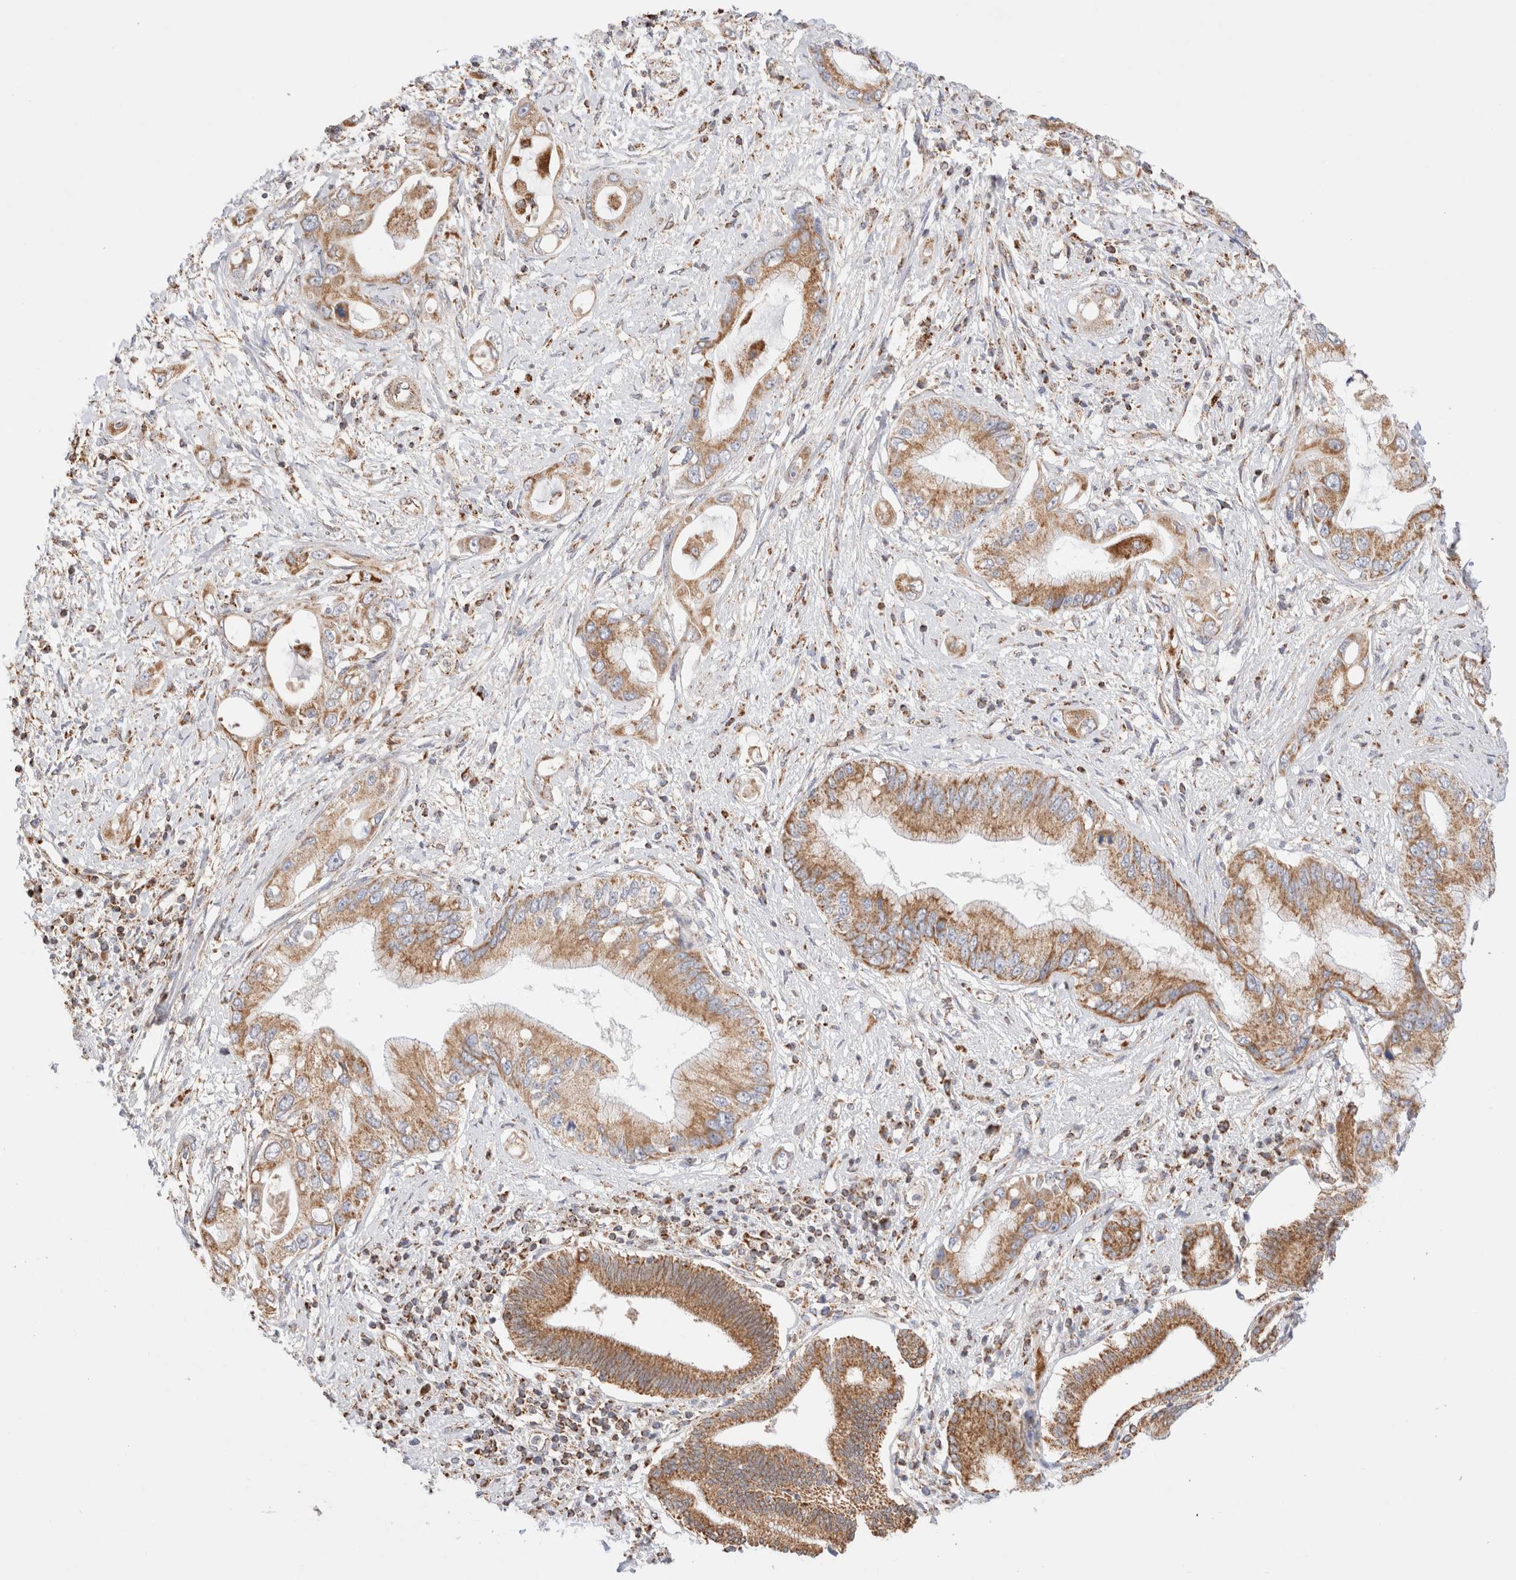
{"staining": {"intensity": "moderate", "quantity": ">75%", "location": "cytoplasmic/membranous"}, "tissue": "pancreatic cancer", "cell_type": "Tumor cells", "image_type": "cancer", "snomed": [{"axis": "morphology", "description": "Inflammation, NOS"}, {"axis": "morphology", "description": "Adenocarcinoma, NOS"}, {"axis": "topography", "description": "Pancreas"}], "caption": "IHC (DAB (3,3'-diaminobenzidine)) staining of human adenocarcinoma (pancreatic) demonstrates moderate cytoplasmic/membranous protein staining in approximately >75% of tumor cells. The staining was performed using DAB (3,3'-diaminobenzidine) to visualize the protein expression in brown, while the nuclei were stained in blue with hematoxylin (Magnification: 20x).", "gene": "TMPPE", "patient": {"sex": "female", "age": 56}}